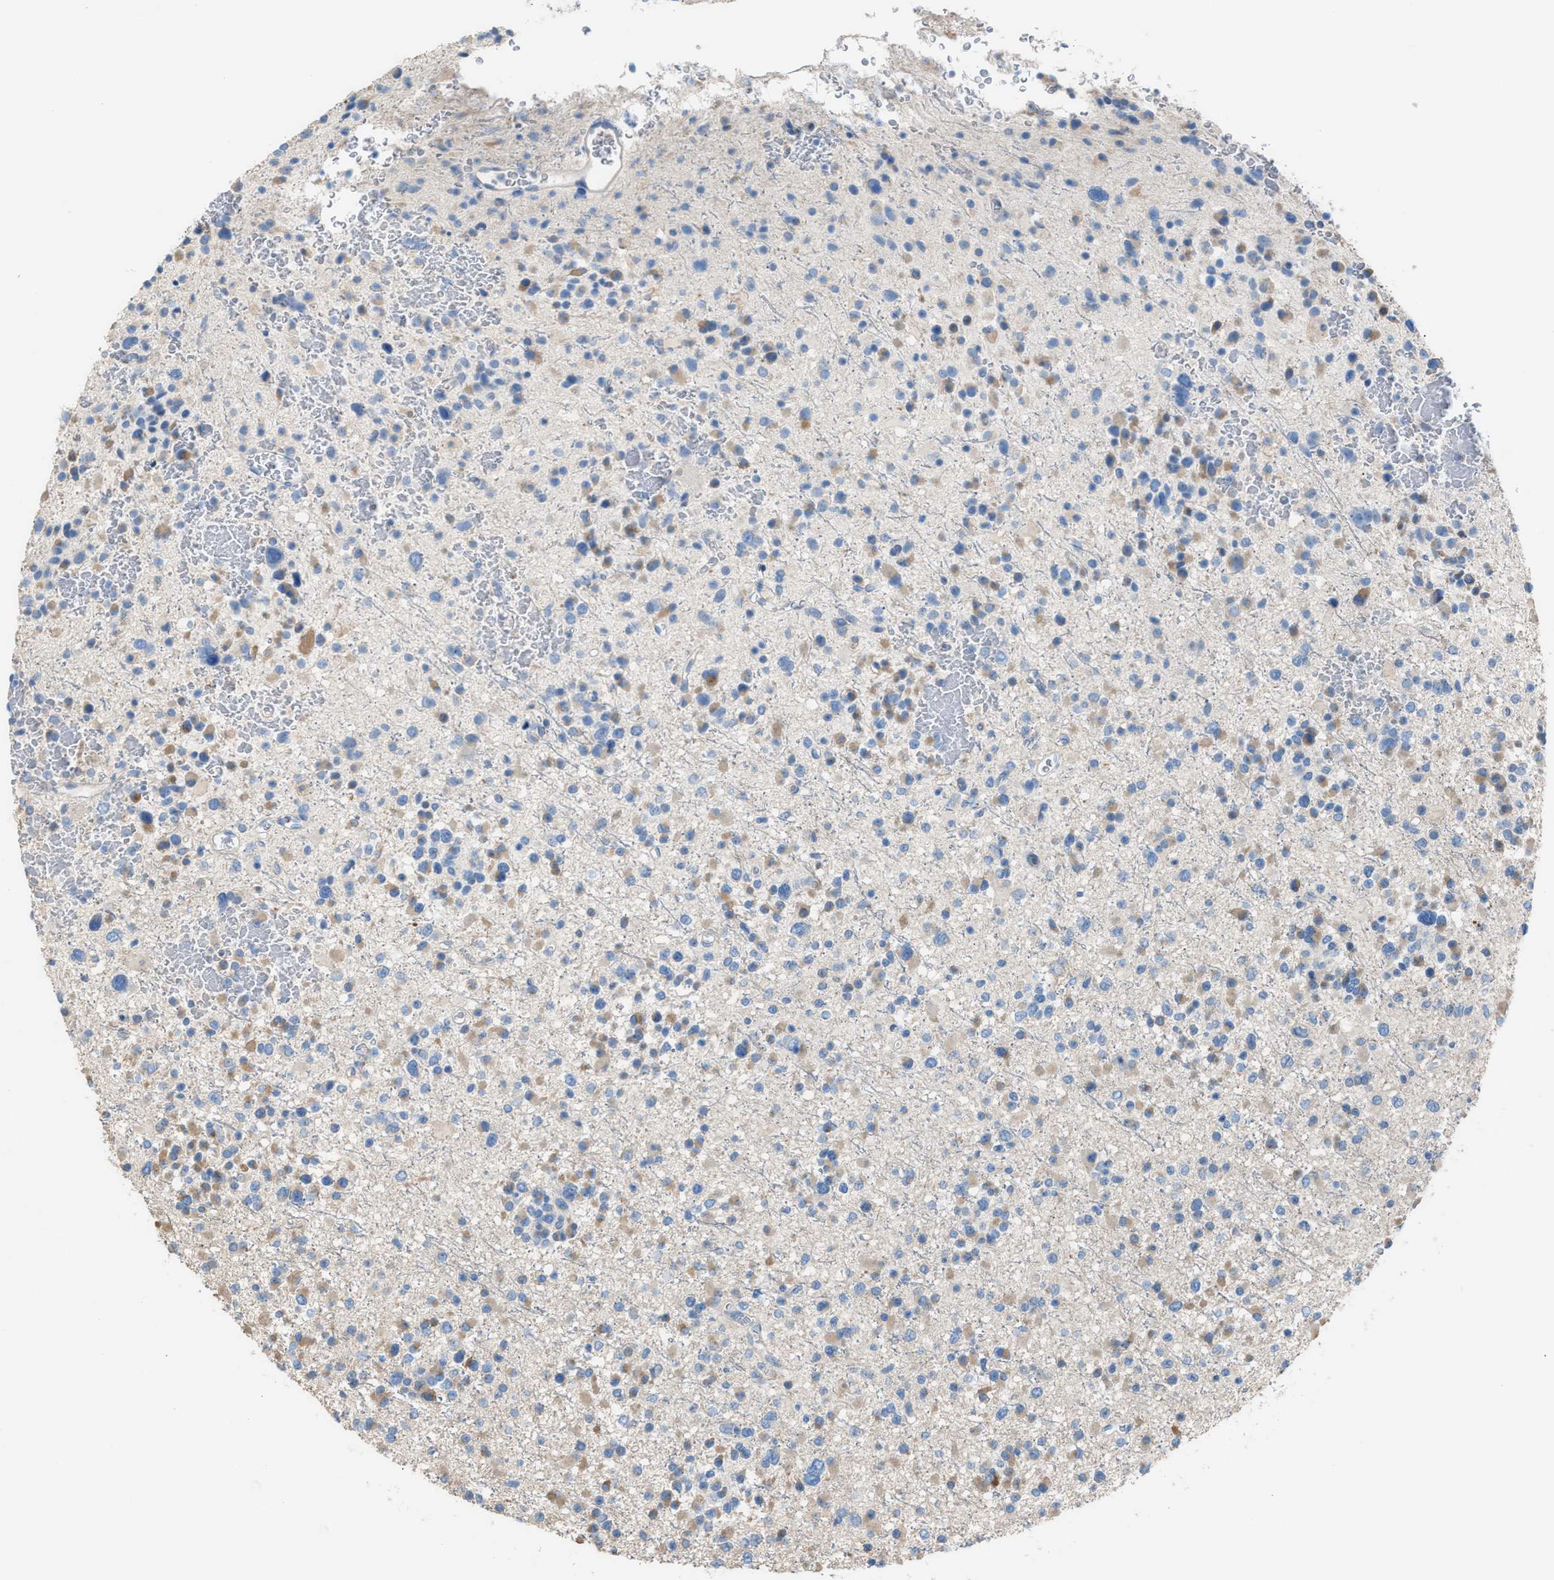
{"staining": {"intensity": "weak", "quantity": "25%-75%", "location": "cytoplasmic/membranous"}, "tissue": "glioma", "cell_type": "Tumor cells", "image_type": "cancer", "snomed": [{"axis": "morphology", "description": "Glioma, malignant, Low grade"}, {"axis": "topography", "description": "Brain"}], "caption": "The image displays a brown stain indicating the presence of a protein in the cytoplasmic/membranous of tumor cells in glioma.", "gene": "NQO2", "patient": {"sex": "female", "age": 22}}